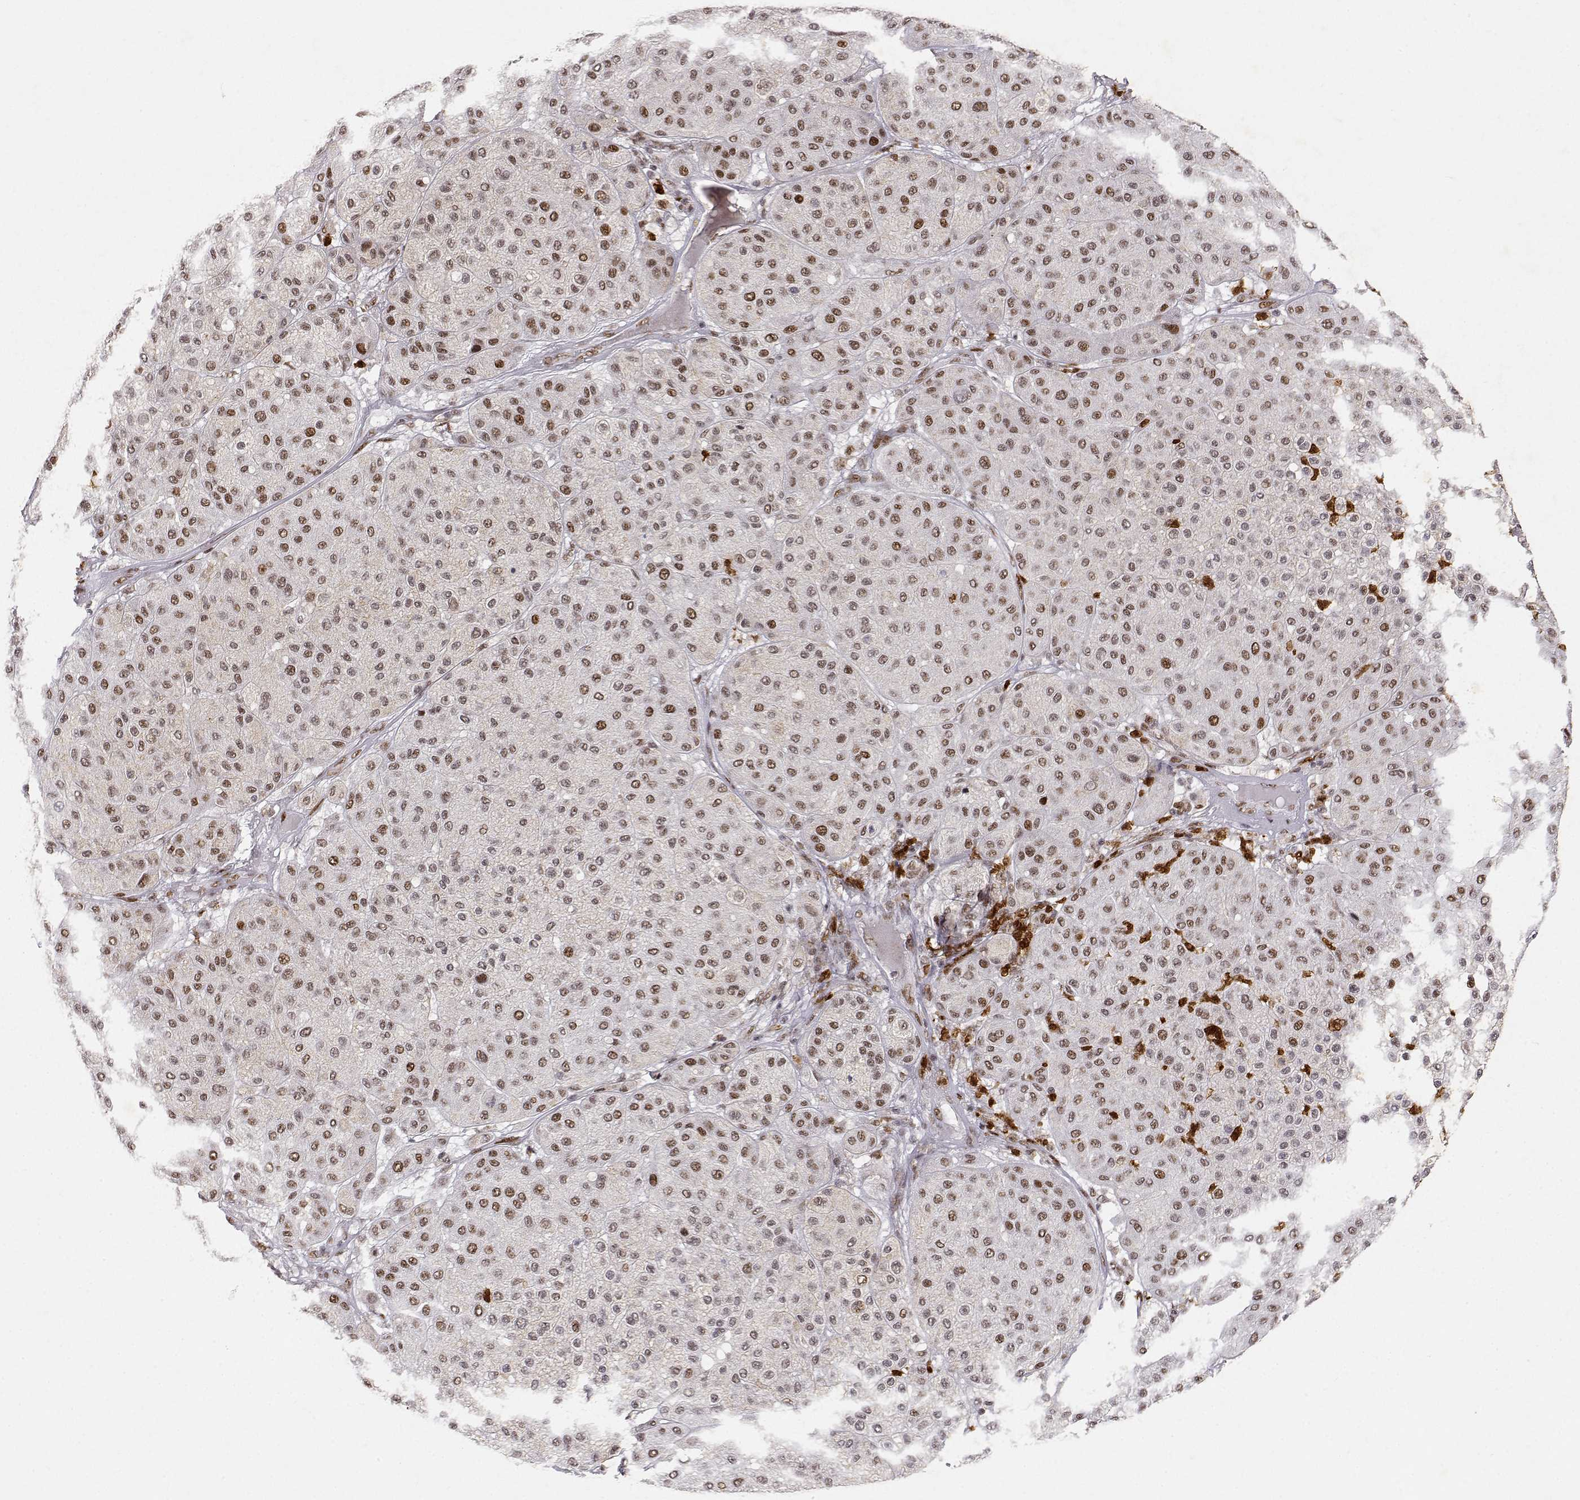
{"staining": {"intensity": "moderate", "quantity": ">75%", "location": "nuclear"}, "tissue": "melanoma", "cell_type": "Tumor cells", "image_type": "cancer", "snomed": [{"axis": "morphology", "description": "Malignant melanoma, Metastatic site"}, {"axis": "topography", "description": "Smooth muscle"}], "caption": "Melanoma tissue displays moderate nuclear staining in about >75% of tumor cells", "gene": "RSF1", "patient": {"sex": "male", "age": 41}}